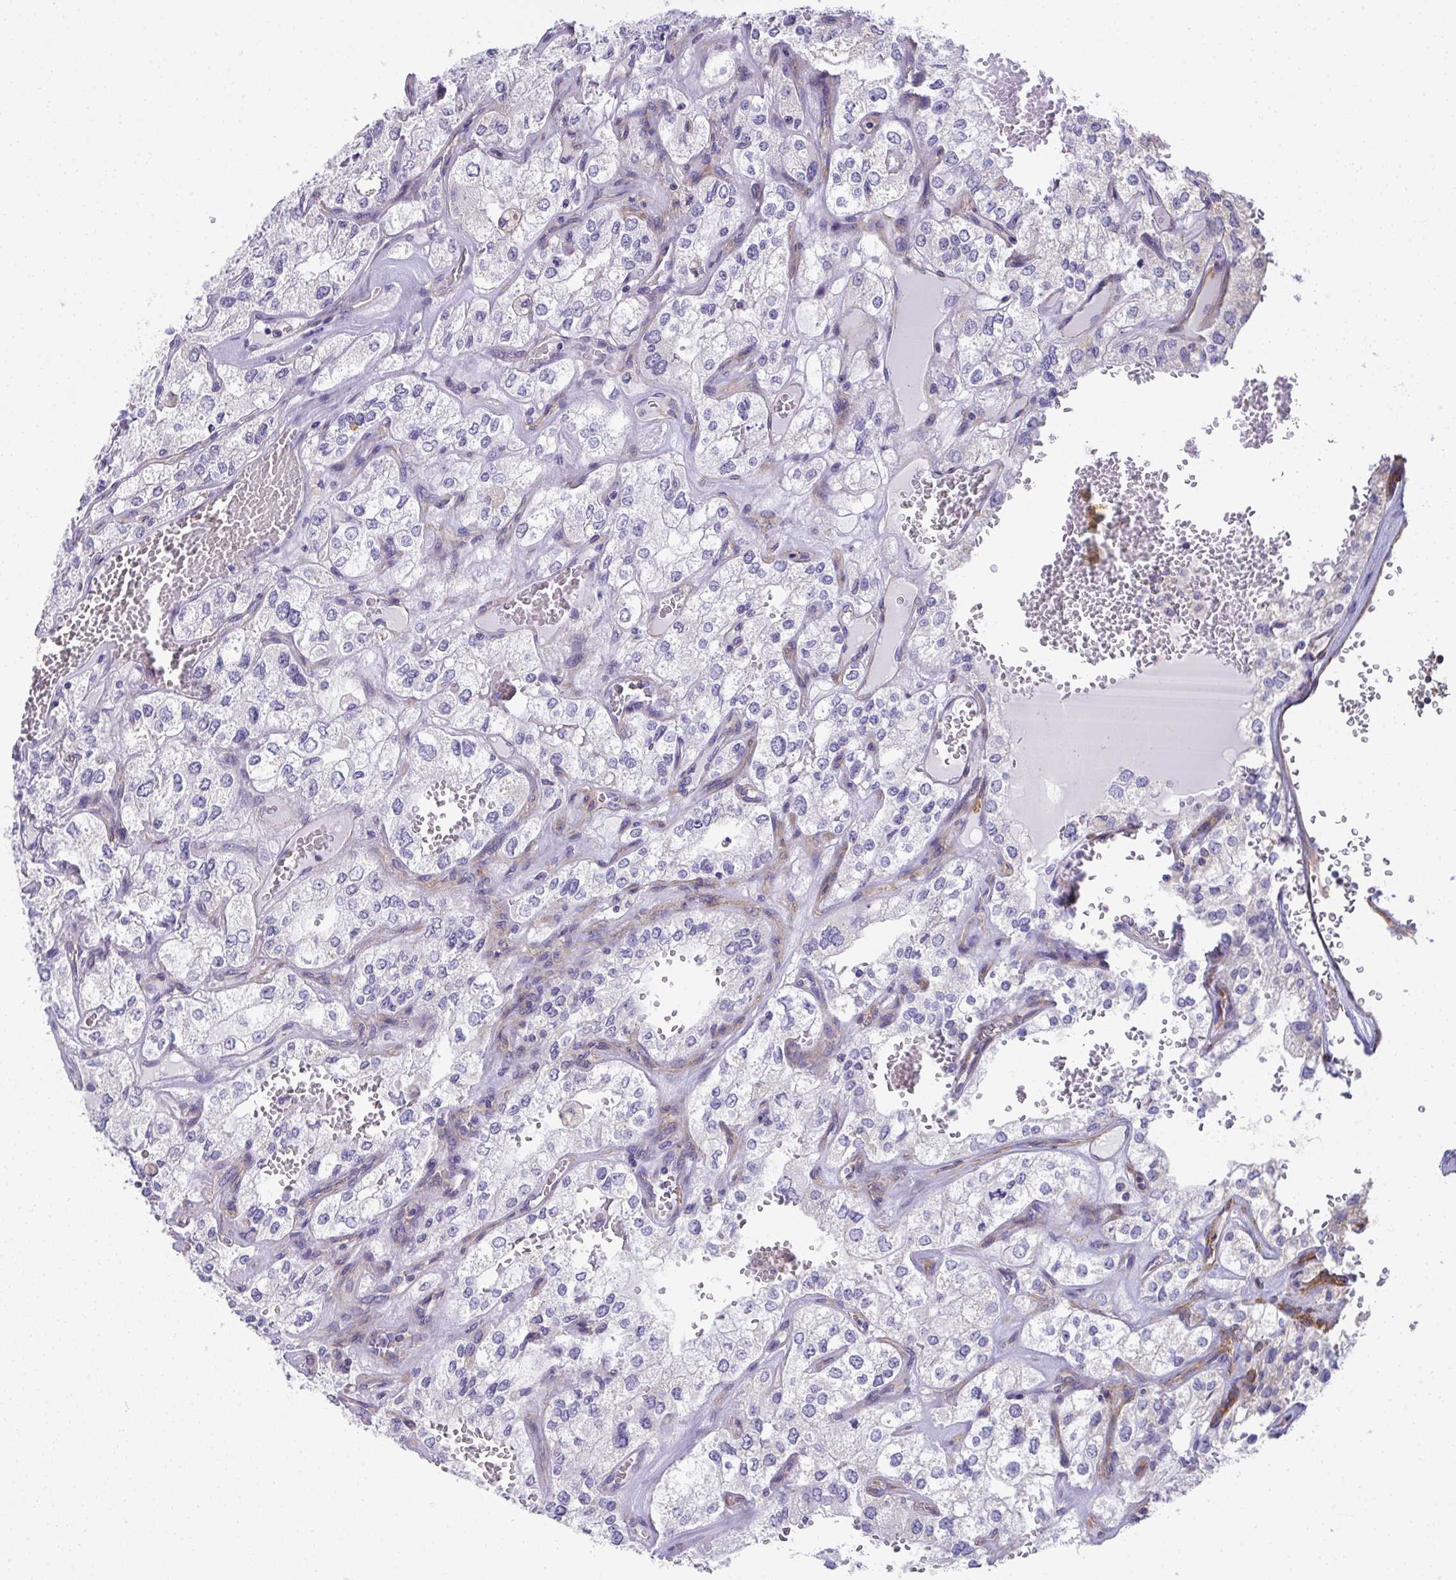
{"staining": {"intensity": "negative", "quantity": "none", "location": "none"}, "tissue": "renal cancer", "cell_type": "Tumor cells", "image_type": "cancer", "snomed": [{"axis": "morphology", "description": "Adenocarcinoma, NOS"}, {"axis": "topography", "description": "Kidney"}], "caption": "This is an immunohistochemistry (IHC) micrograph of renal cancer (adenocarcinoma). There is no staining in tumor cells.", "gene": "MYL12A", "patient": {"sex": "female", "age": 70}}